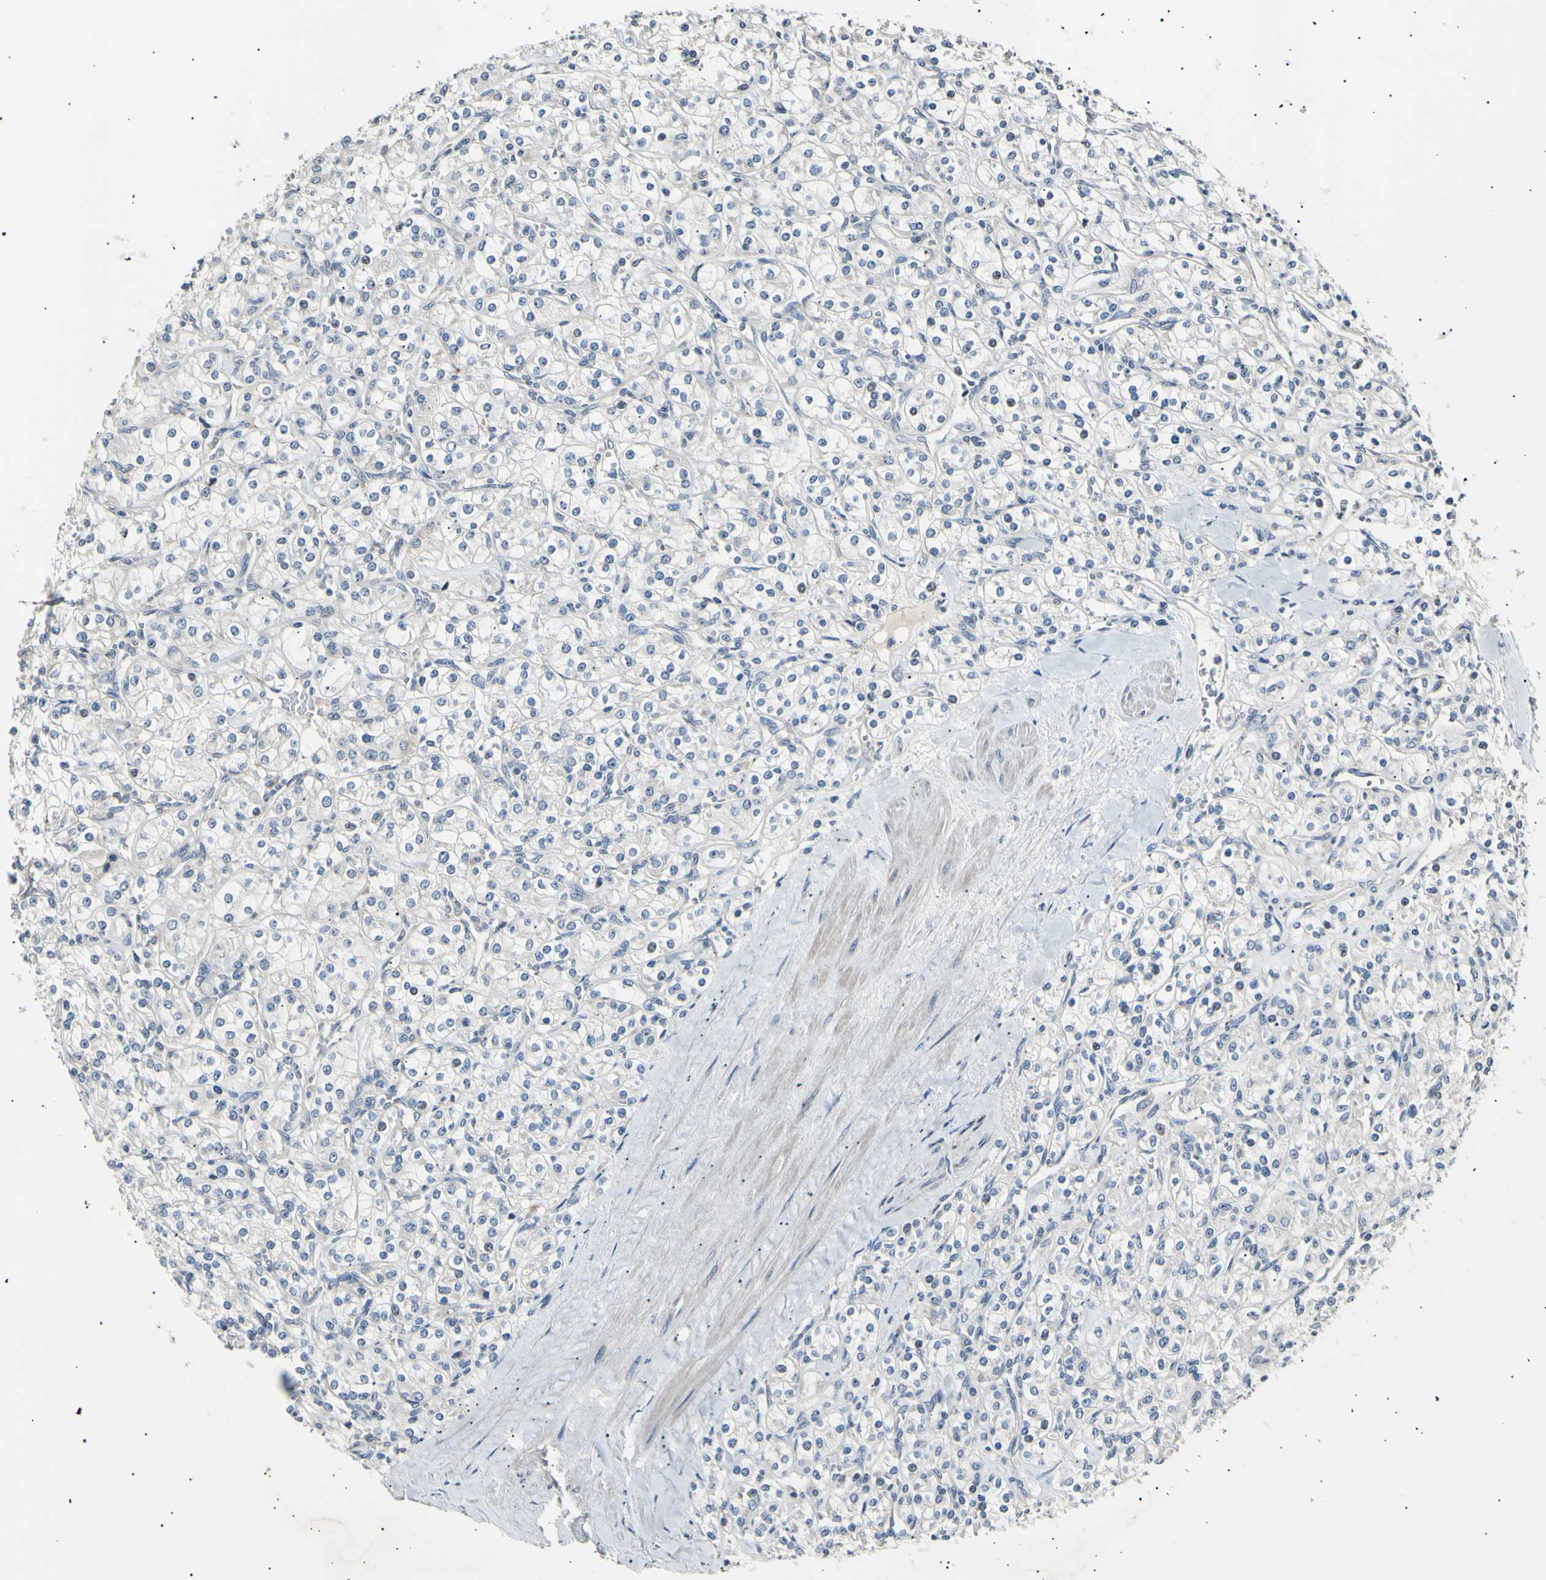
{"staining": {"intensity": "negative", "quantity": "none", "location": "none"}, "tissue": "renal cancer", "cell_type": "Tumor cells", "image_type": "cancer", "snomed": [{"axis": "morphology", "description": "Adenocarcinoma, NOS"}, {"axis": "topography", "description": "Kidney"}], "caption": "Immunohistochemical staining of human renal adenocarcinoma reveals no significant positivity in tumor cells.", "gene": "ITGA6", "patient": {"sex": "male", "age": 77}}